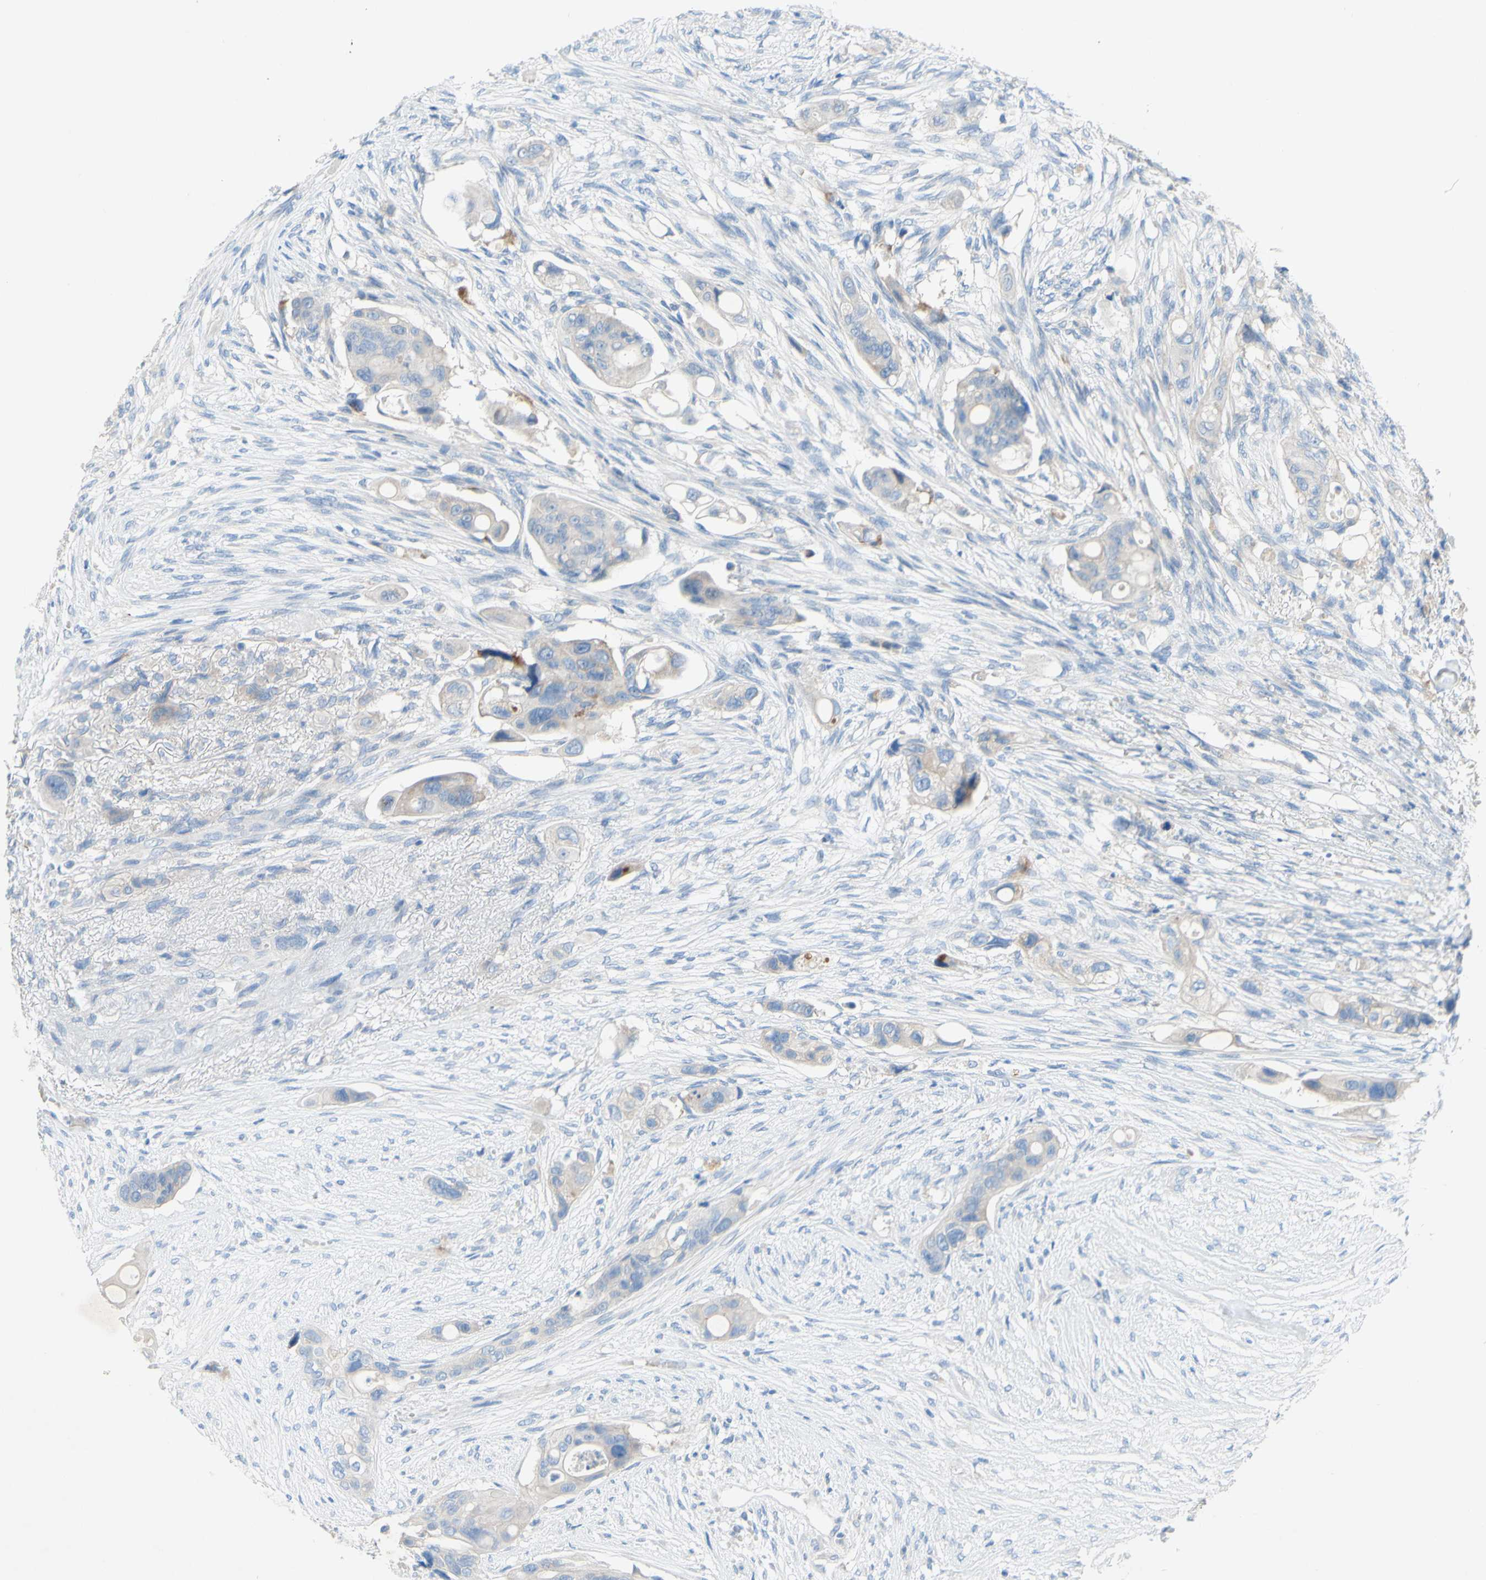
{"staining": {"intensity": "negative", "quantity": "none", "location": "none"}, "tissue": "colorectal cancer", "cell_type": "Tumor cells", "image_type": "cancer", "snomed": [{"axis": "morphology", "description": "Adenocarcinoma, NOS"}, {"axis": "topography", "description": "Colon"}], "caption": "A micrograph of adenocarcinoma (colorectal) stained for a protein reveals no brown staining in tumor cells.", "gene": "ACADL", "patient": {"sex": "female", "age": 57}}